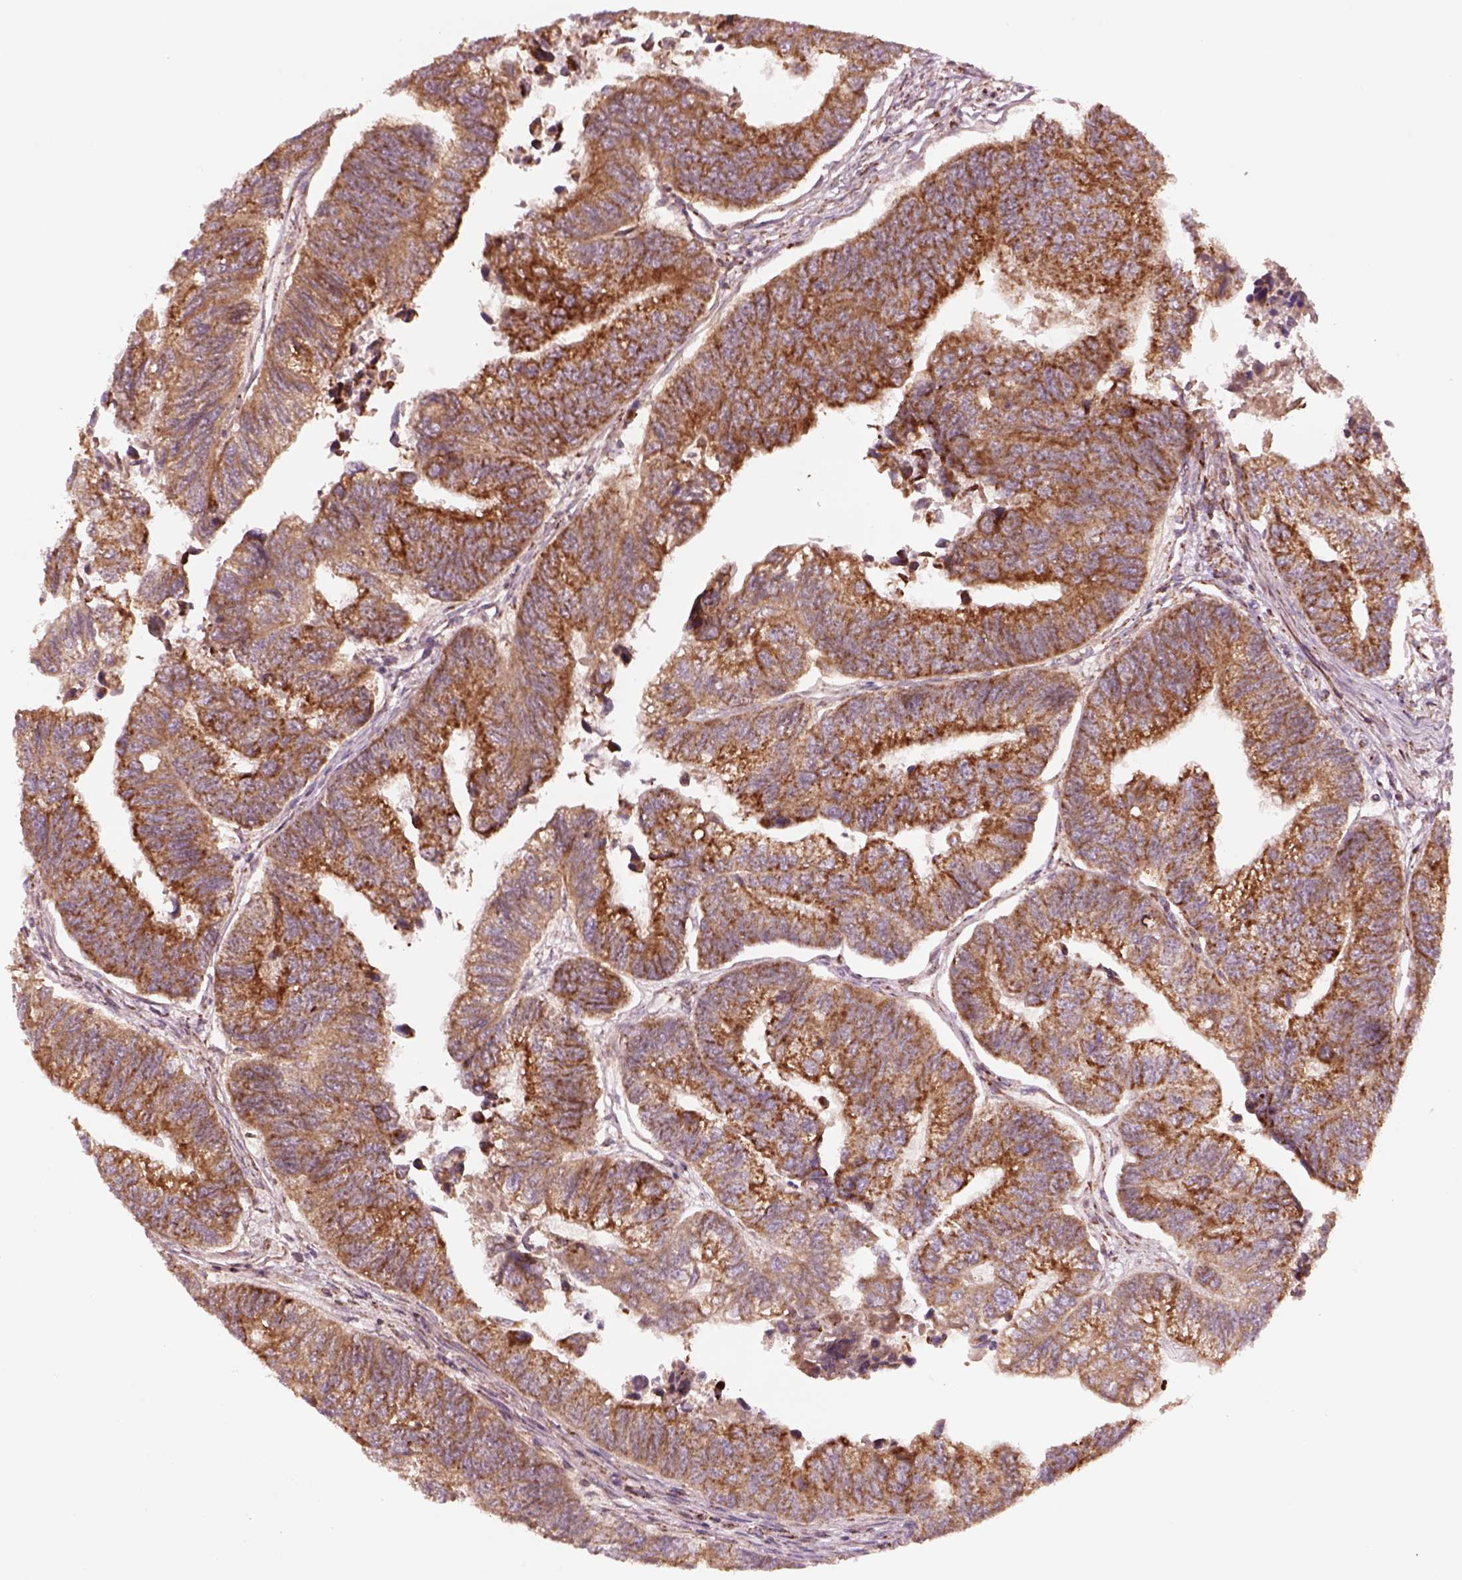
{"staining": {"intensity": "moderate", "quantity": ">75%", "location": "cytoplasmic/membranous"}, "tissue": "colorectal cancer", "cell_type": "Tumor cells", "image_type": "cancer", "snomed": [{"axis": "morphology", "description": "Adenocarcinoma, NOS"}, {"axis": "topography", "description": "Colon"}], "caption": "A high-resolution photomicrograph shows immunohistochemistry (IHC) staining of adenocarcinoma (colorectal), which exhibits moderate cytoplasmic/membranous positivity in approximately >75% of tumor cells.", "gene": "SLC25A5", "patient": {"sex": "female", "age": 65}}